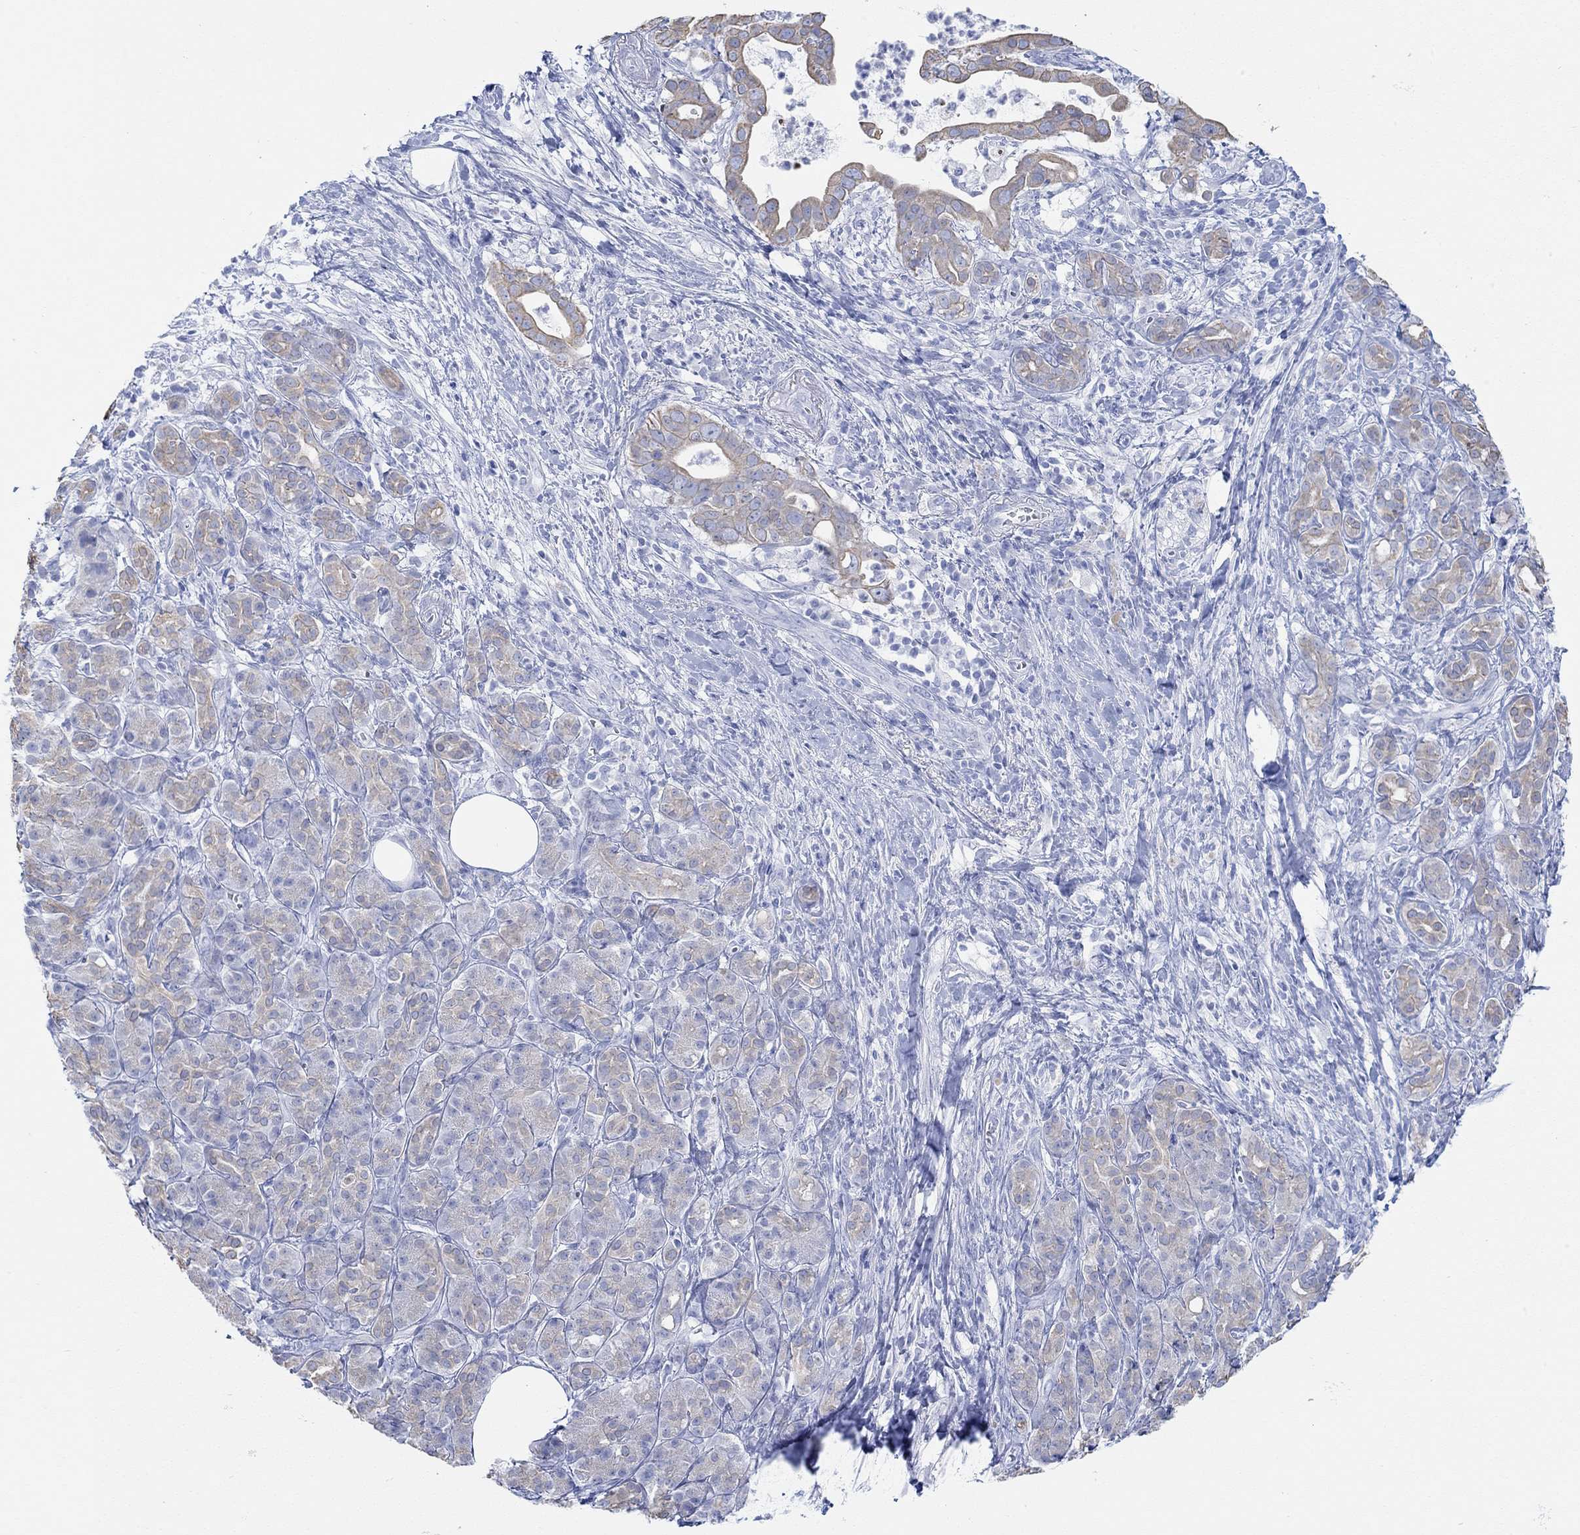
{"staining": {"intensity": "weak", "quantity": "25%-75%", "location": "cytoplasmic/membranous"}, "tissue": "pancreatic cancer", "cell_type": "Tumor cells", "image_type": "cancer", "snomed": [{"axis": "morphology", "description": "Adenocarcinoma, NOS"}, {"axis": "topography", "description": "Pancreas"}], "caption": "Pancreatic cancer (adenocarcinoma) stained with immunohistochemistry (IHC) displays weak cytoplasmic/membranous expression in about 25%-75% of tumor cells.", "gene": "AK8", "patient": {"sex": "male", "age": 61}}